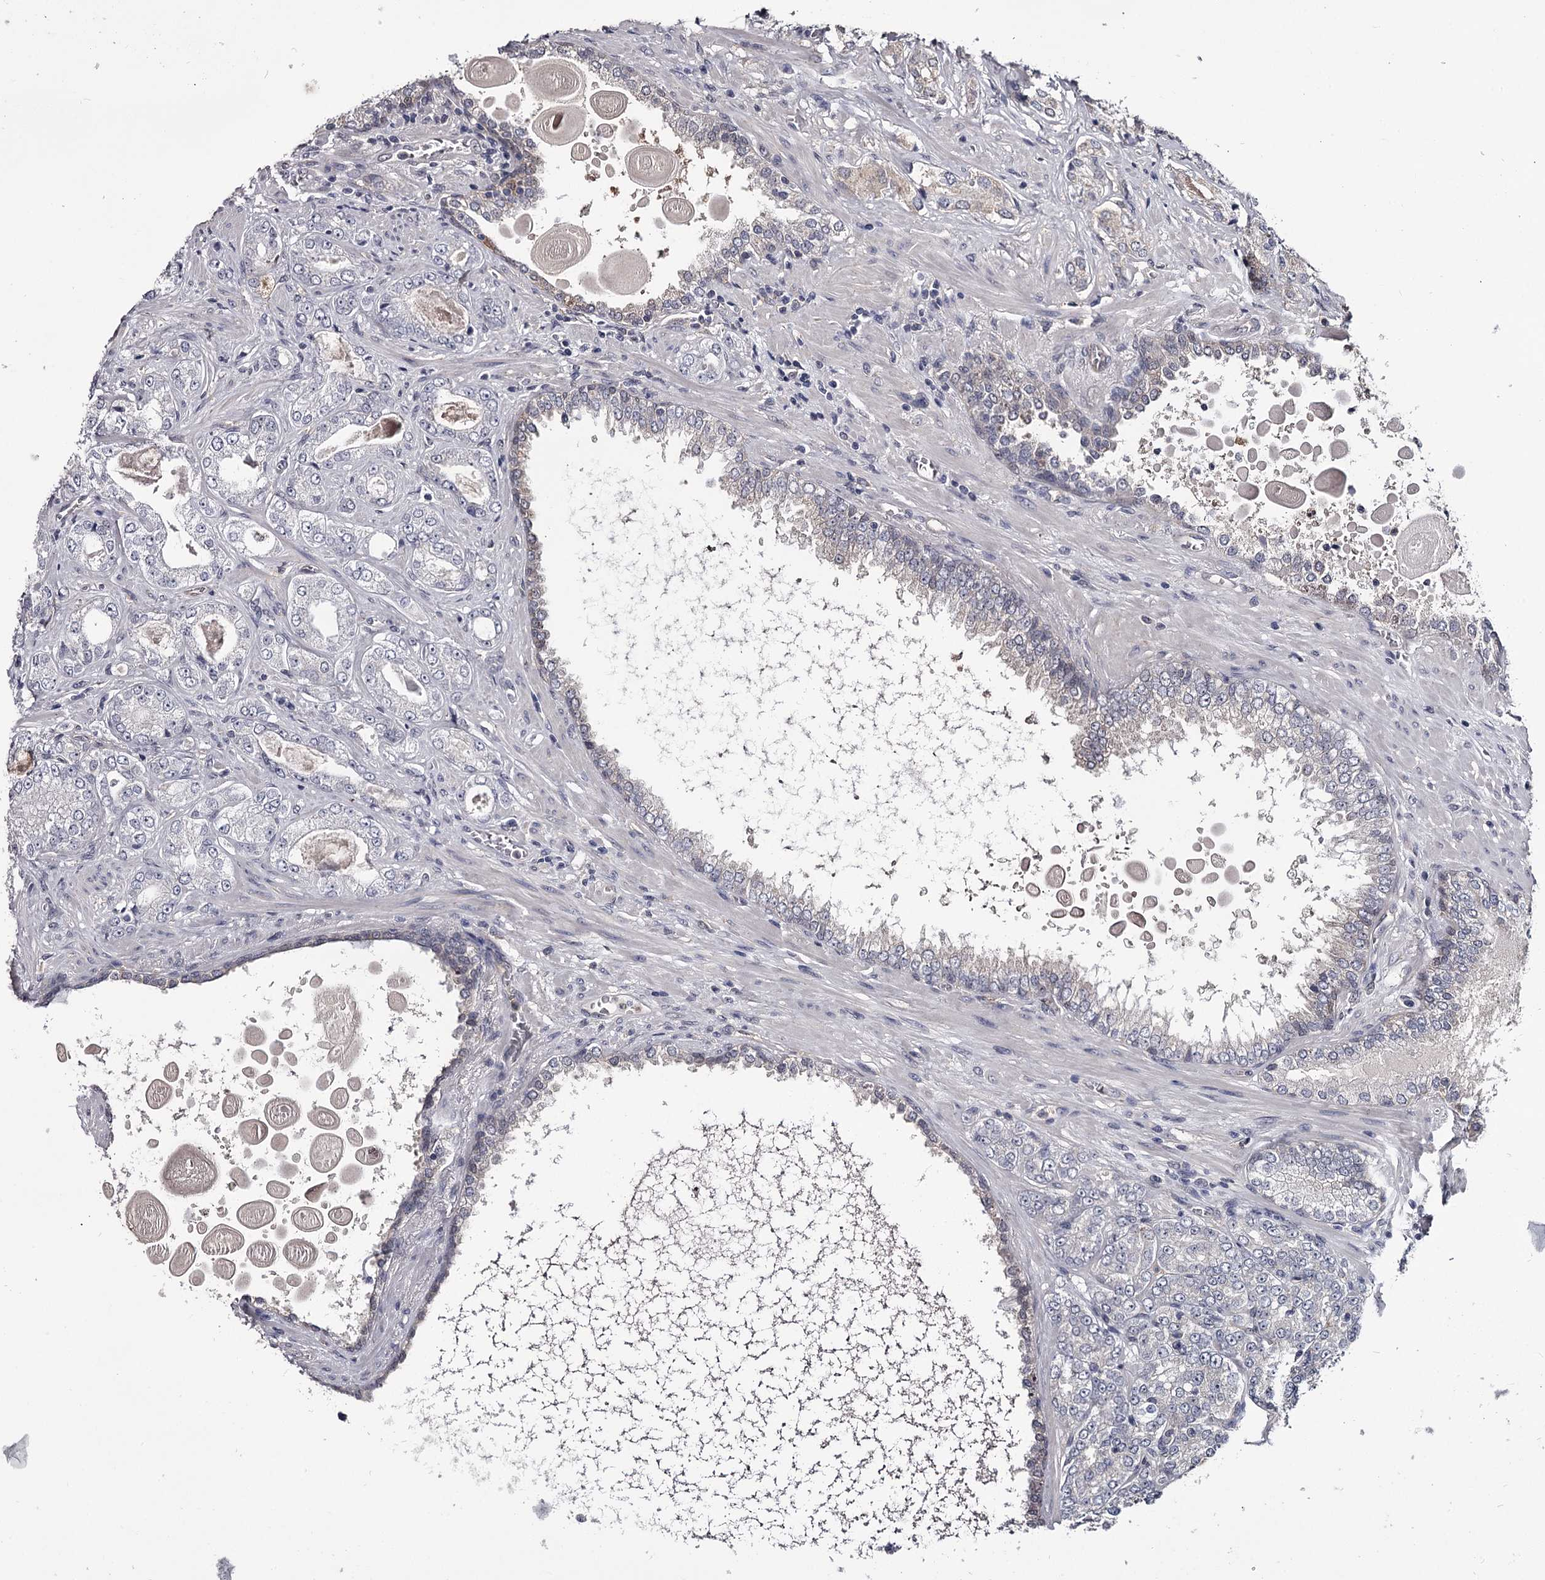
{"staining": {"intensity": "negative", "quantity": "none", "location": "none"}, "tissue": "prostate cancer", "cell_type": "Tumor cells", "image_type": "cancer", "snomed": [{"axis": "morphology", "description": "Normal tissue, NOS"}, {"axis": "morphology", "description": "Adenocarcinoma, High grade"}, {"axis": "topography", "description": "Prostate"}], "caption": "Immunohistochemistry of human prostate cancer (adenocarcinoma (high-grade)) displays no expression in tumor cells. (DAB (3,3'-diaminobenzidine) immunohistochemistry (IHC), high magnification).", "gene": "GSTO1", "patient": {"sex": "male", "age": 83}}